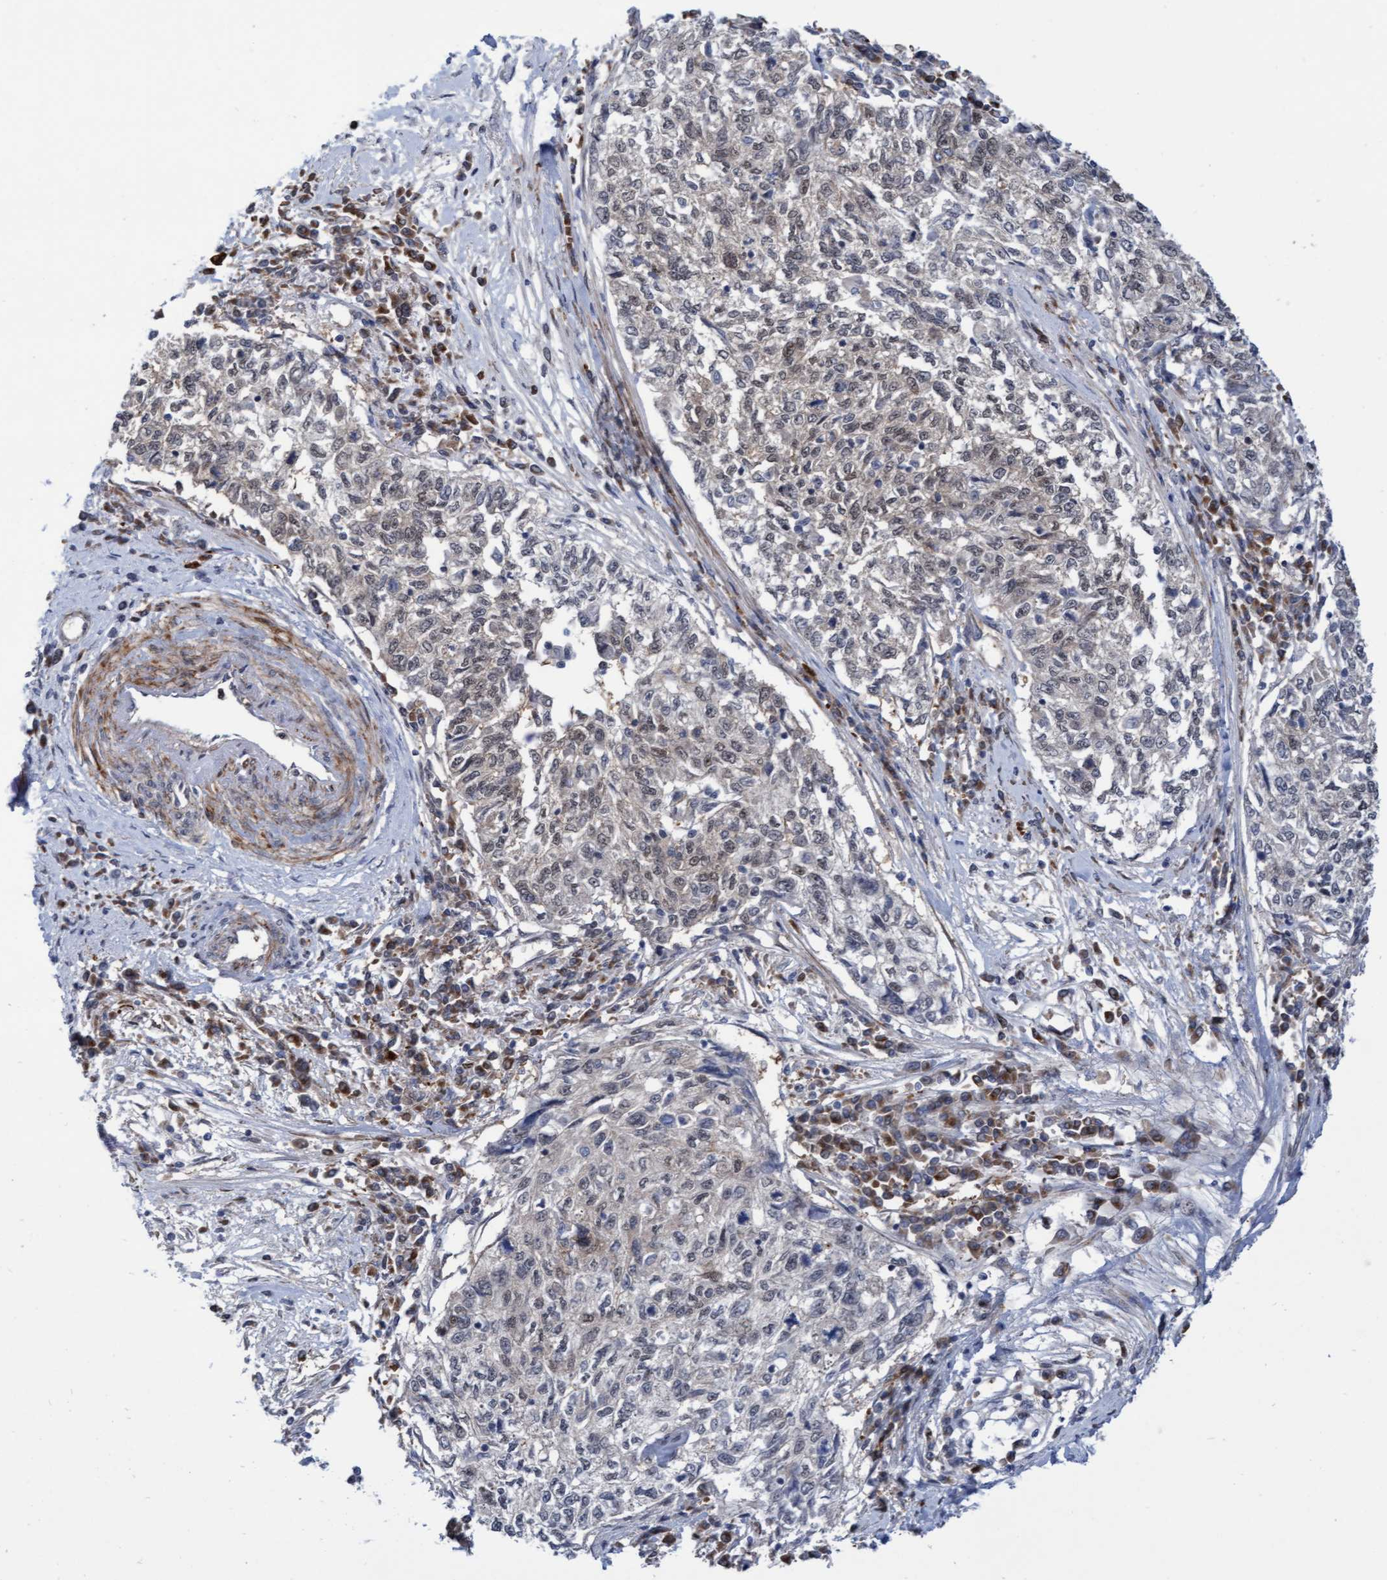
{"staining": {"intensity": "weak", "quantity": "<25%", "location": "cytoplasmic/membranous"}, "tissue": "cervical cancer", "cell_type": "Tumor cells", "image_type": "cancer", "snomed": [{"axis": "morphology", "description": "Squamous cell carcinoma, NOS"}, {"axis": "topography", "description": "Cervix"}], "caption": "The micrograph exhibits no staining of tumor cells in cervical squamous cell carcinoma.", "gene": "RAP1GAP2", "patient": {"sex": "female", "age": 57}}